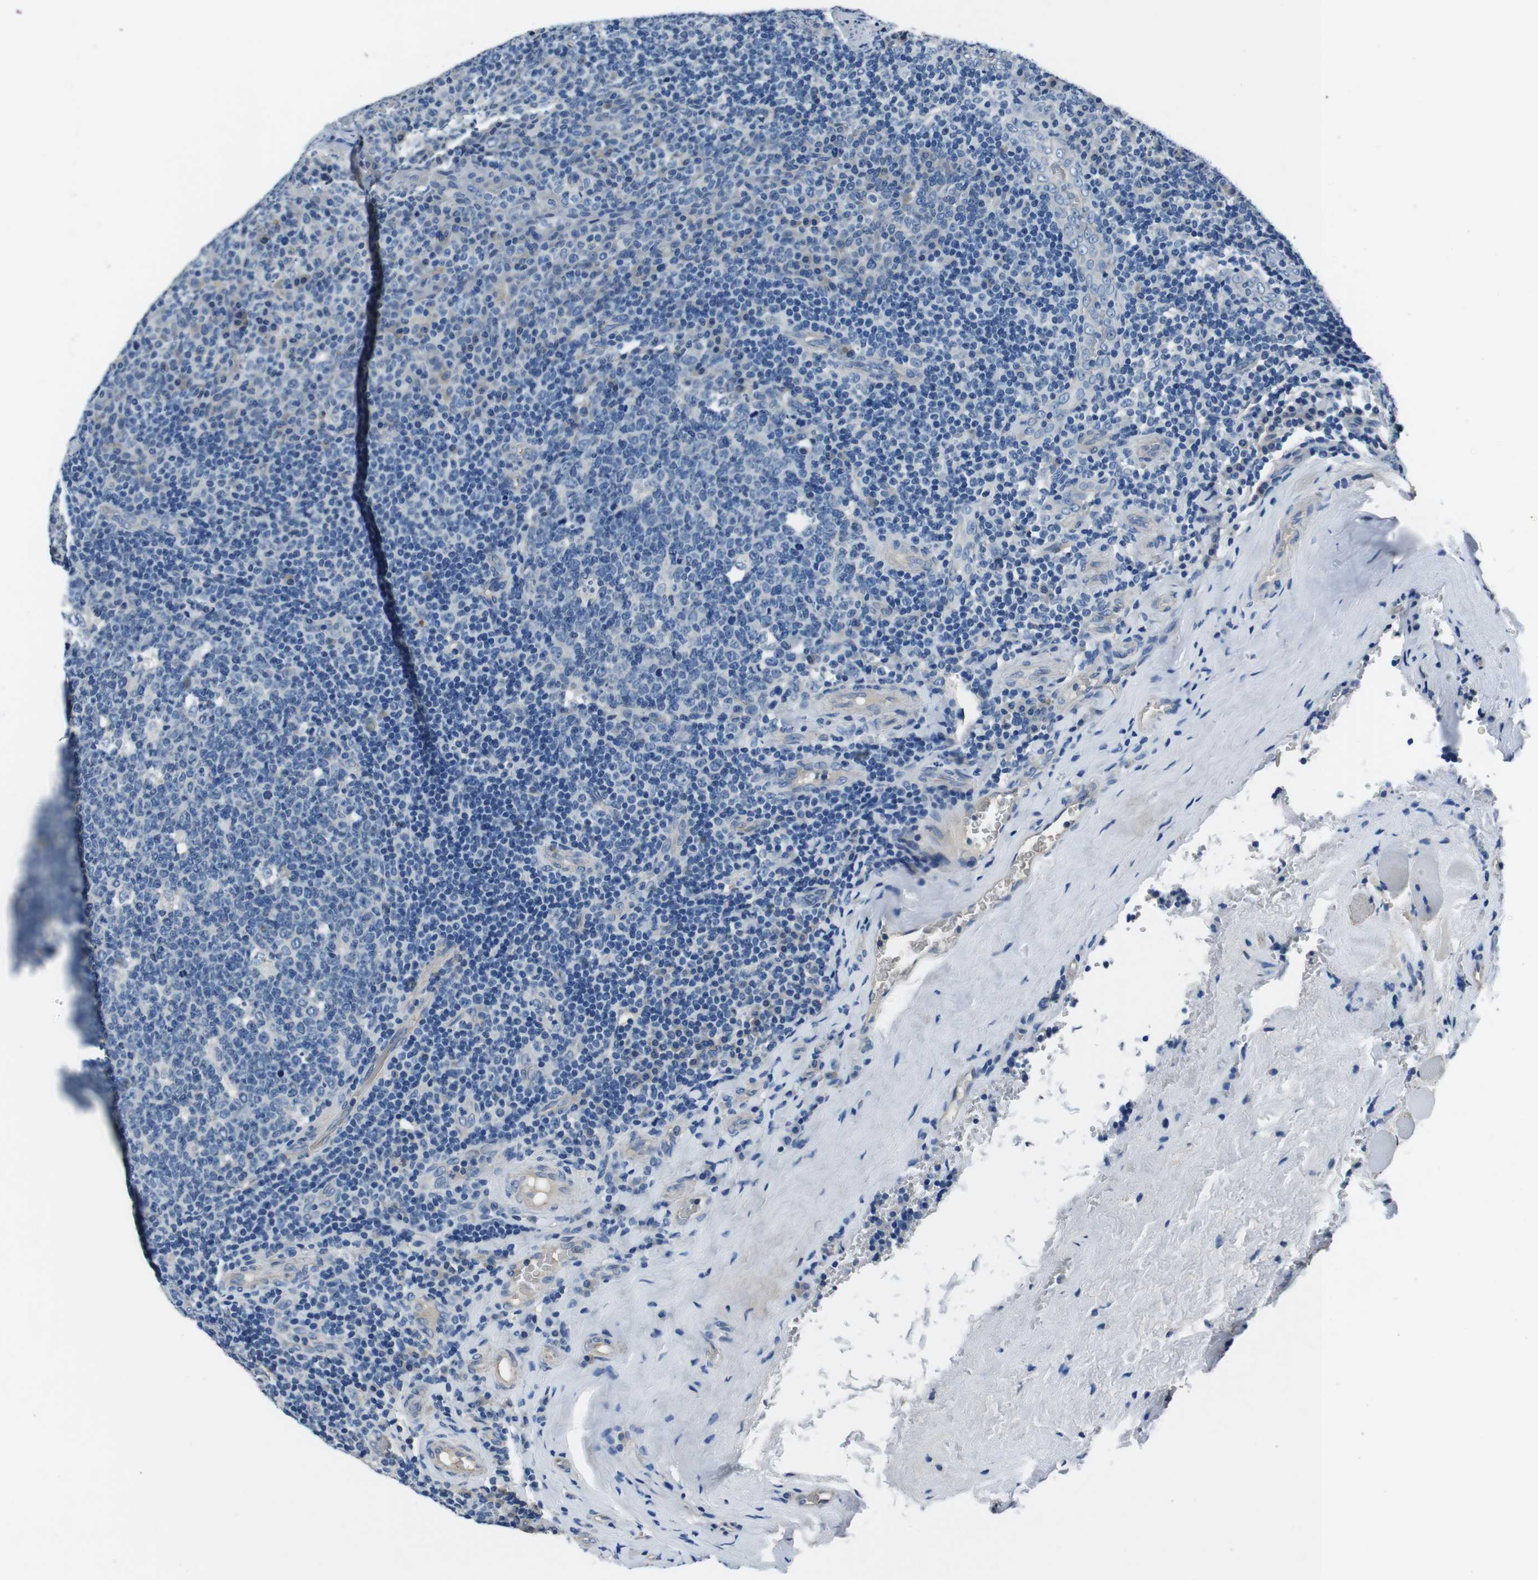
{"staining": {"intensity": "negative", "quantity": "none", "location": "none"}, "tissue": "tonsil", "cell_type": "Germinal center cells", "image_type": "normal", "snomed": [{"axis": "morphology", "description": "Normal tissue, NOS"}, {"axis": "topography", "description": "Tonsil"}], "caption": "Immunohistochemistry (IHC) of benign human tonsil reveals no staining in germinal center cells.", "gene": "CASQ1", "patient": {"sex": "male", "age": 17}}